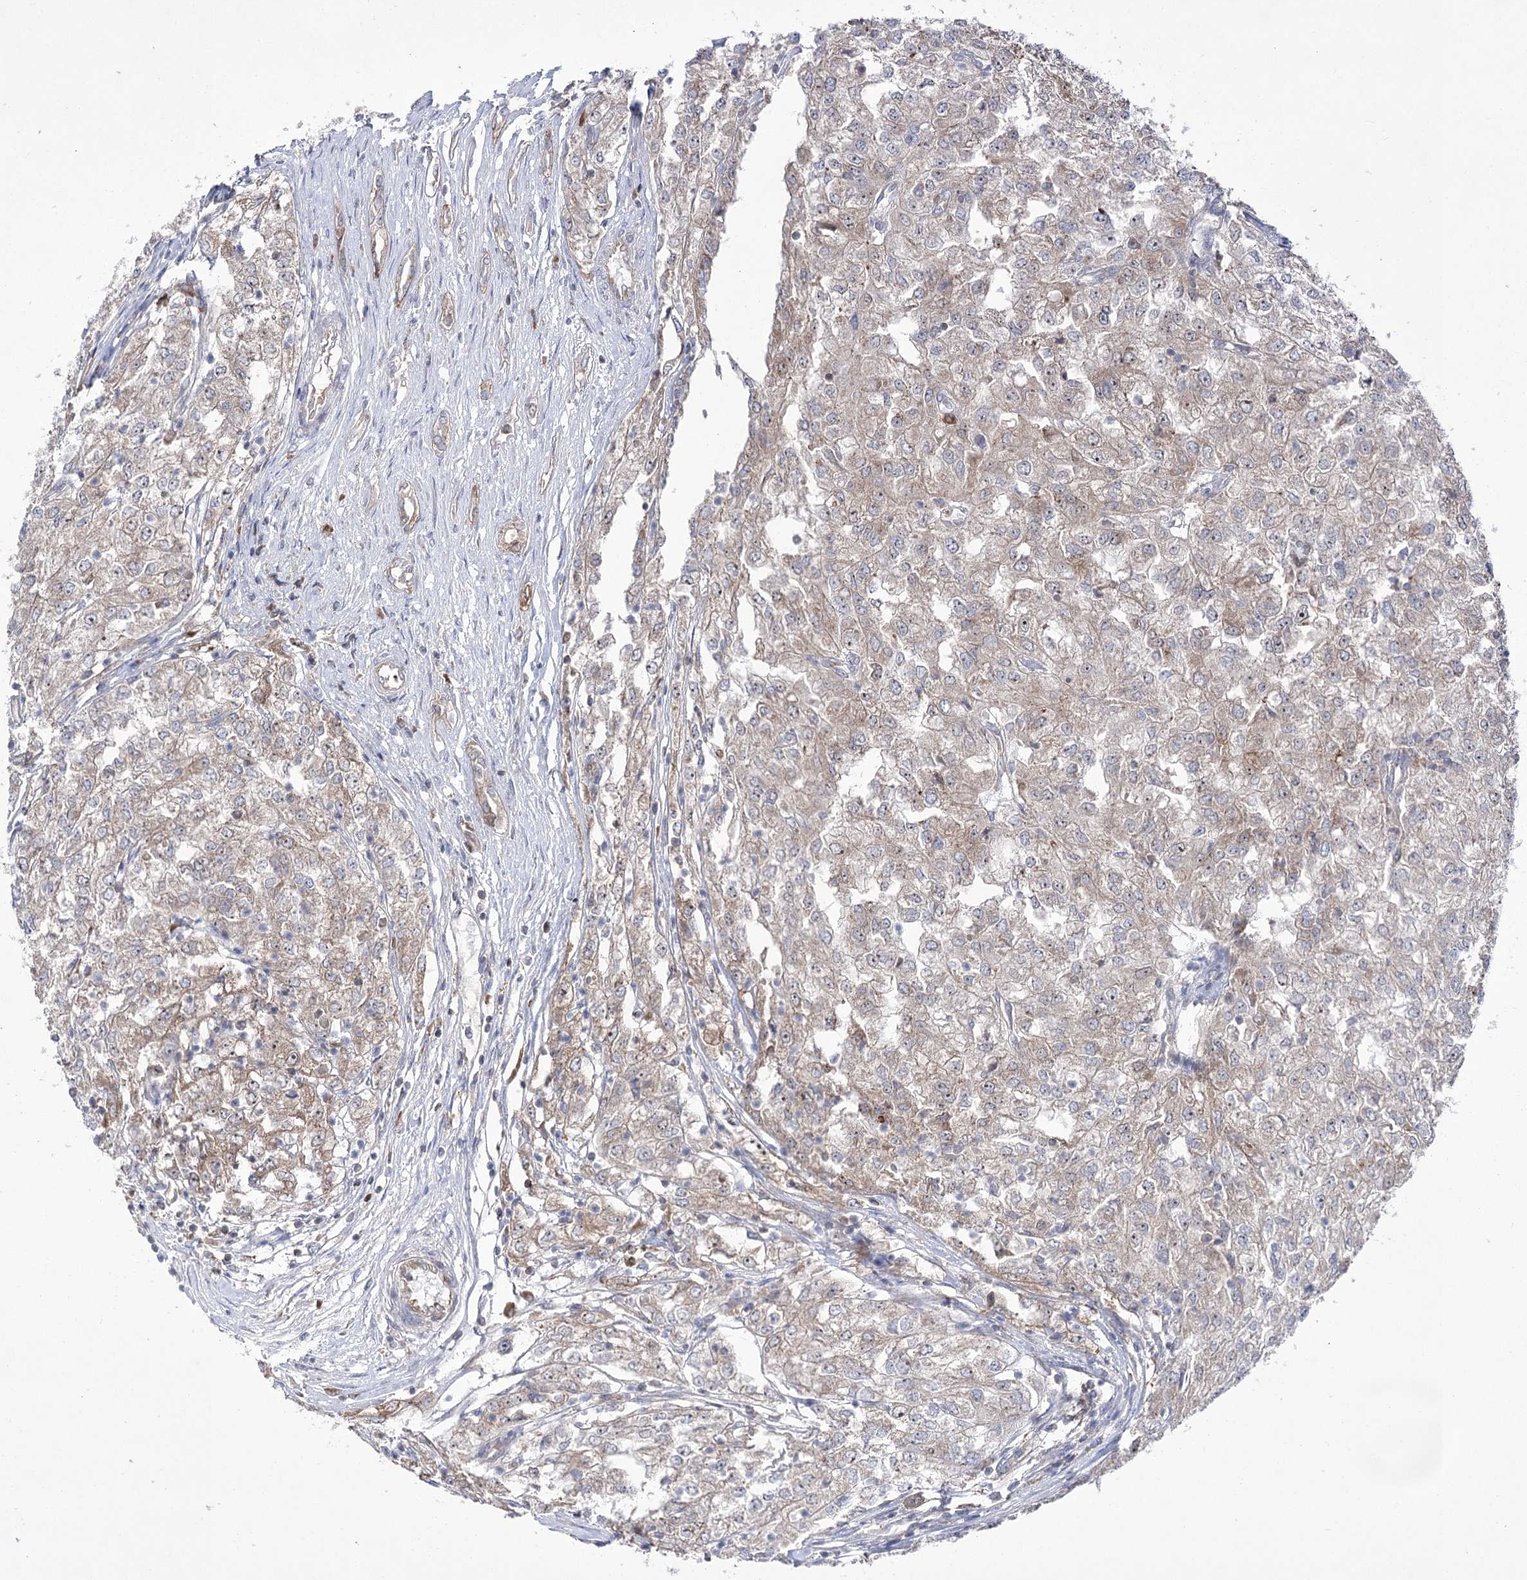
{"staining": {"intensity": "weak", "quantity": "<25%", "location": "cytoplasmic/membranous"}, "tissue": "renal cancer", "cell_type": "Tumor cells", "image_type": "cancer", "snomed": [{"axis": "morphology", "description": "Adenocarcinoma, NOS"}, {"axis": "topography", "description": "Kidney"}], "caption": "DAB immunohistochemical staining of adenocarcinoma (renal) shows no significant positivity in tumor cells. Nuclei are stained in blue.", "gene": "ZNF622", "patient": {"sex": "female", "age": 54}}